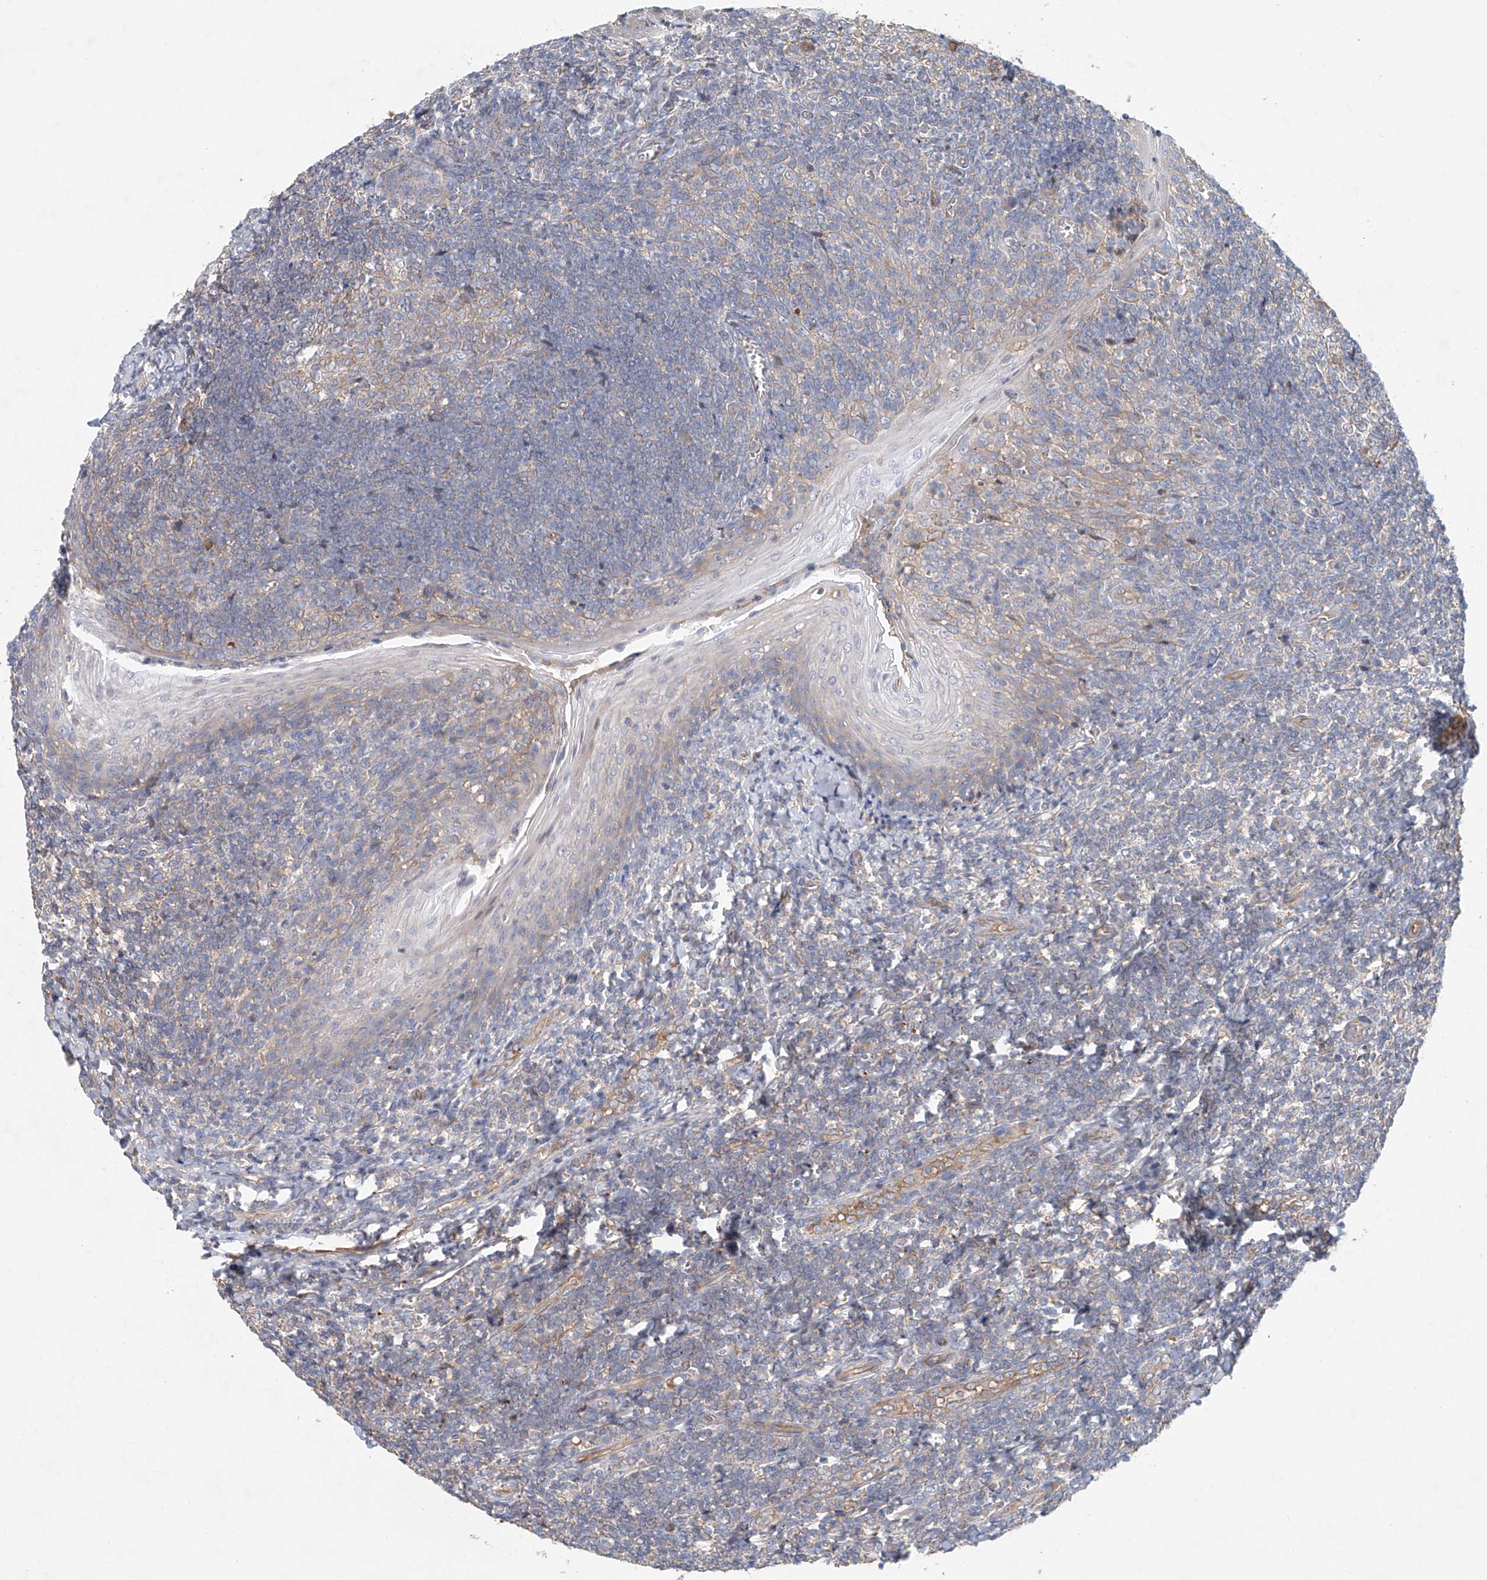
{"staining": {"intensity": "weak", "quantity": "25%-75%", "location": "cytoplasmic/membranous"}, "tissue": "tonsil", "cell_type": "Germinal center cells", "image_type": "normal", "snomed": [{"axis": "morphology", "description": "Normal tissue, NOS"}, {"axis": "topography", "description": "Tonsil"}], "caption": "The image displays immunohistochemical staining of benign tonsil. There is weak cytoplasmic/membranous positivity is seen in about 25%-75% of germinal center cells.", "gene": "FRYL", "patient": {"sex": "male", "age": 27}}